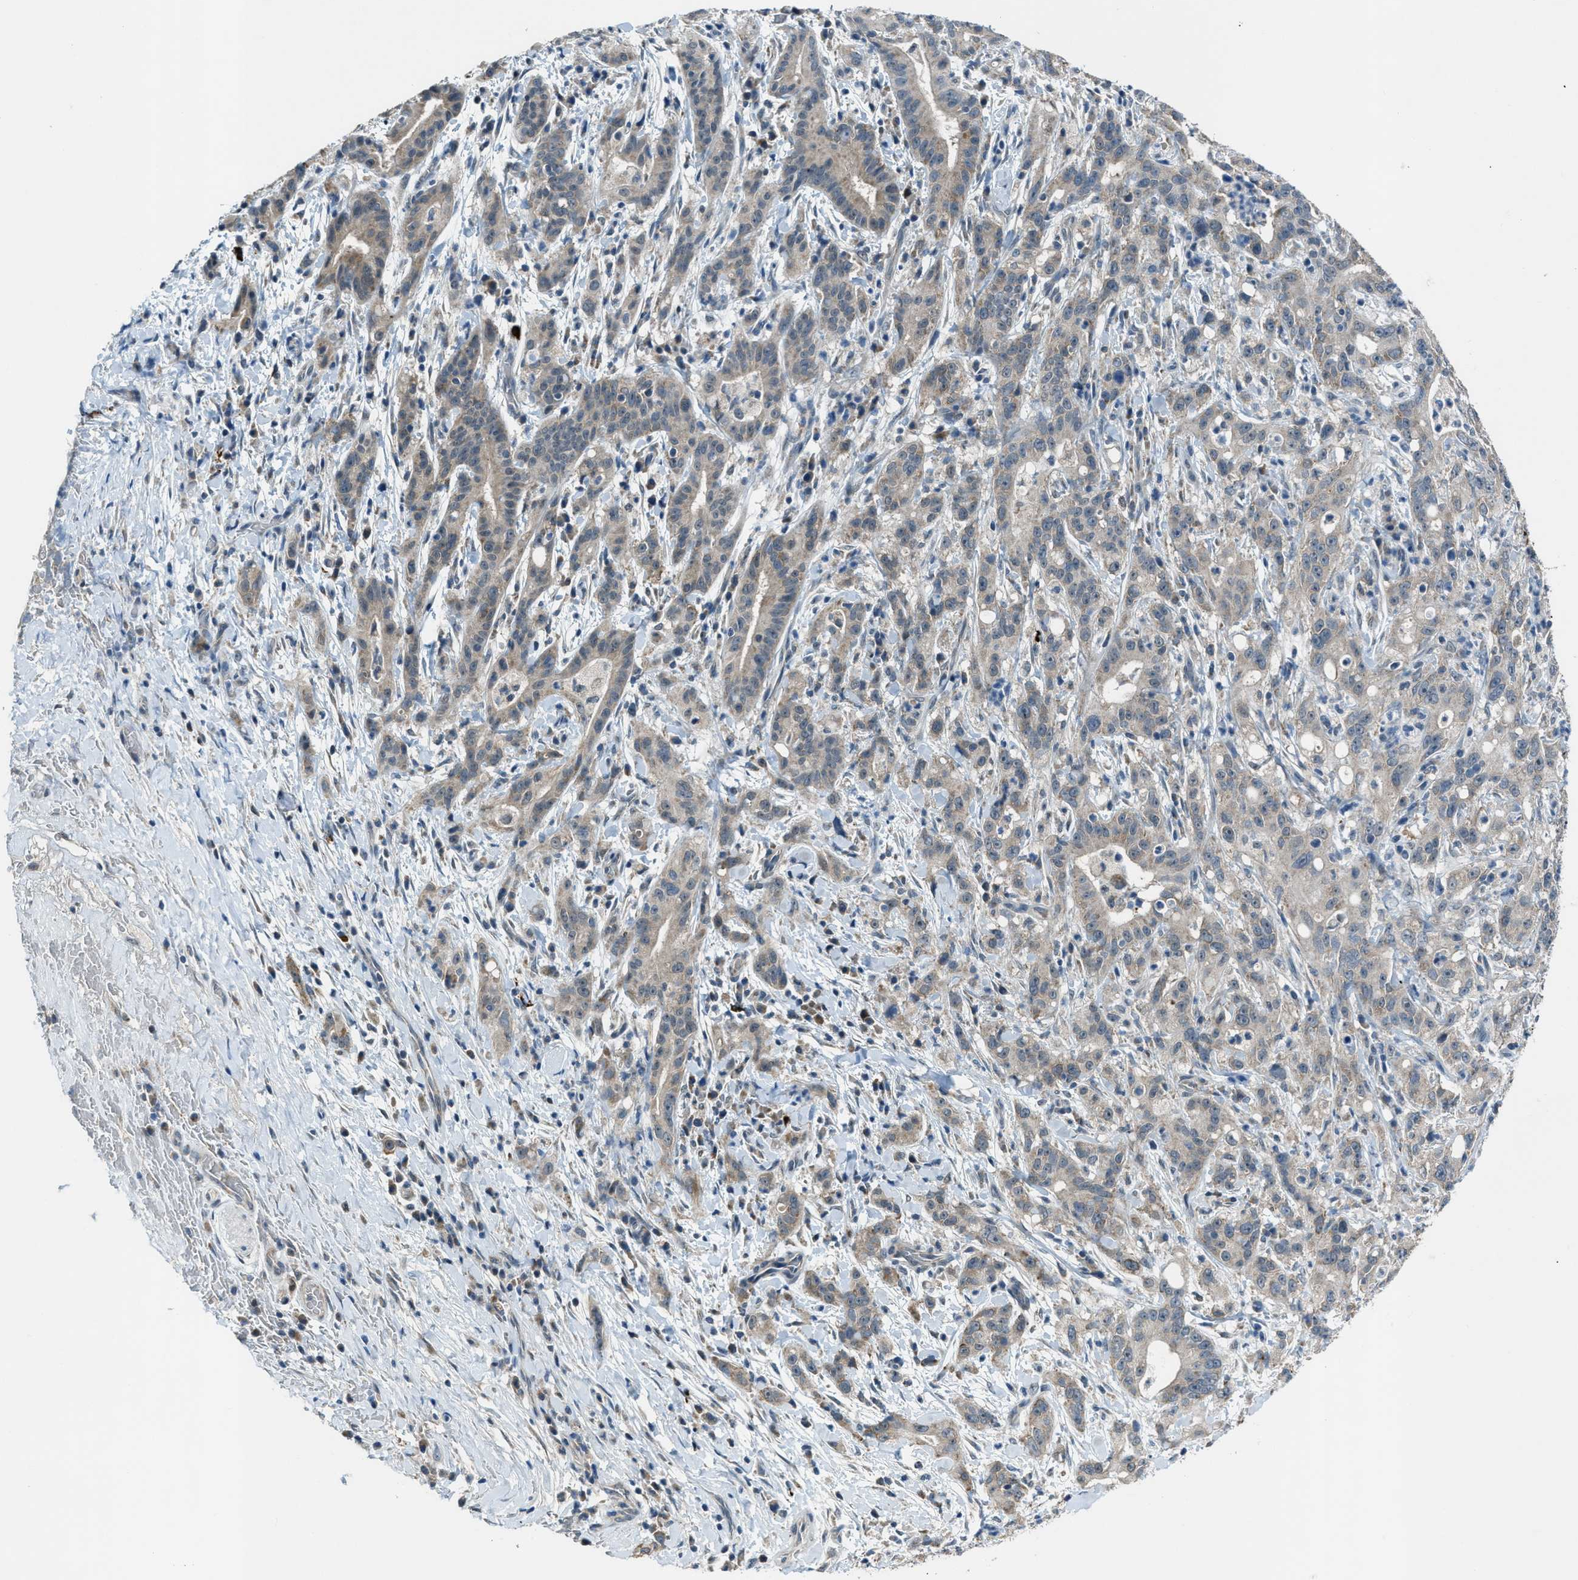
{"staining": {"intensity": "weak", "quantity": ">75%", "location": "cytoplasmic/membranous"}, "tissue": "liver cancer", "cell_type": "Tumor cells", "image_type": "cancer", "snomed": [{"axis": "morphology", "description": "Cholangiocarcinoma"}, {"axis": "topography", "description": "Liver"}], "caption": "Protein positivity by IHC reveals weak cytoplasmic/membranous expression in approximately >75% of tumor cells in liver cholangiocarcinoma.", "gene": "CDON", "patient": {"sex": "female", "age": 38}}